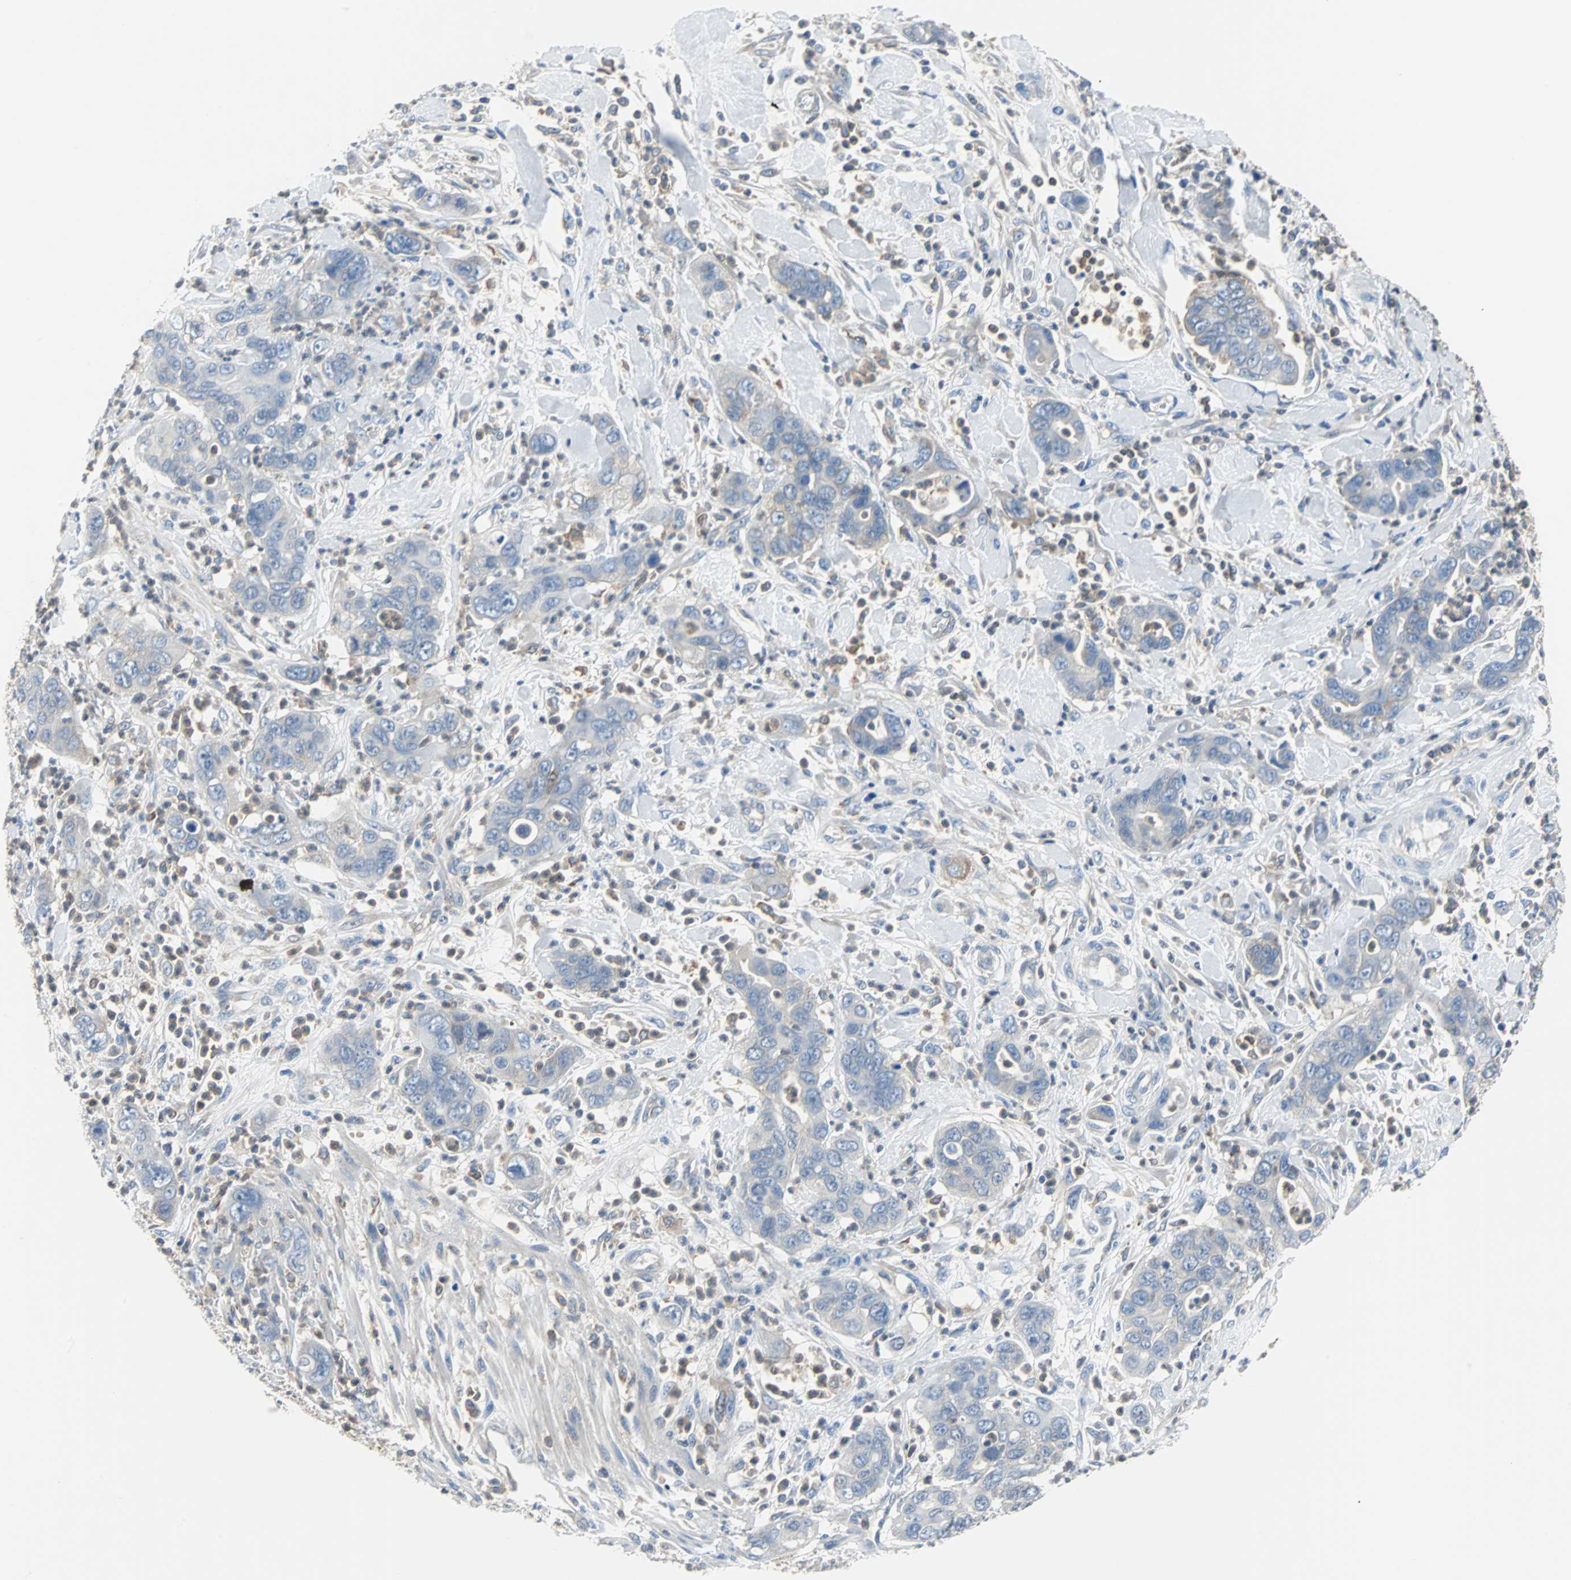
{"staining": {"intensity": "negative", "quantity": "none", "location": "none"}, "tissue": "pancreatic cancer", "cell_type": "Tumor cells", "image_type": "cancer", "snomed": [{"axis": "morphology", "description": "Adenocarcinoma, NOS"}, {"axis": "topography", "description": "Pancreas"}], "caption": "An immunohistochemistry (IHC) photomicrograph of pancreatic cancer (adenocarcinoma) is shown. There is no staining in tumor cells of pancreatic cancer (adenocarcinoma).", "gene": "TSC22D4", "patient": {"sex": "female", "age": 71}}